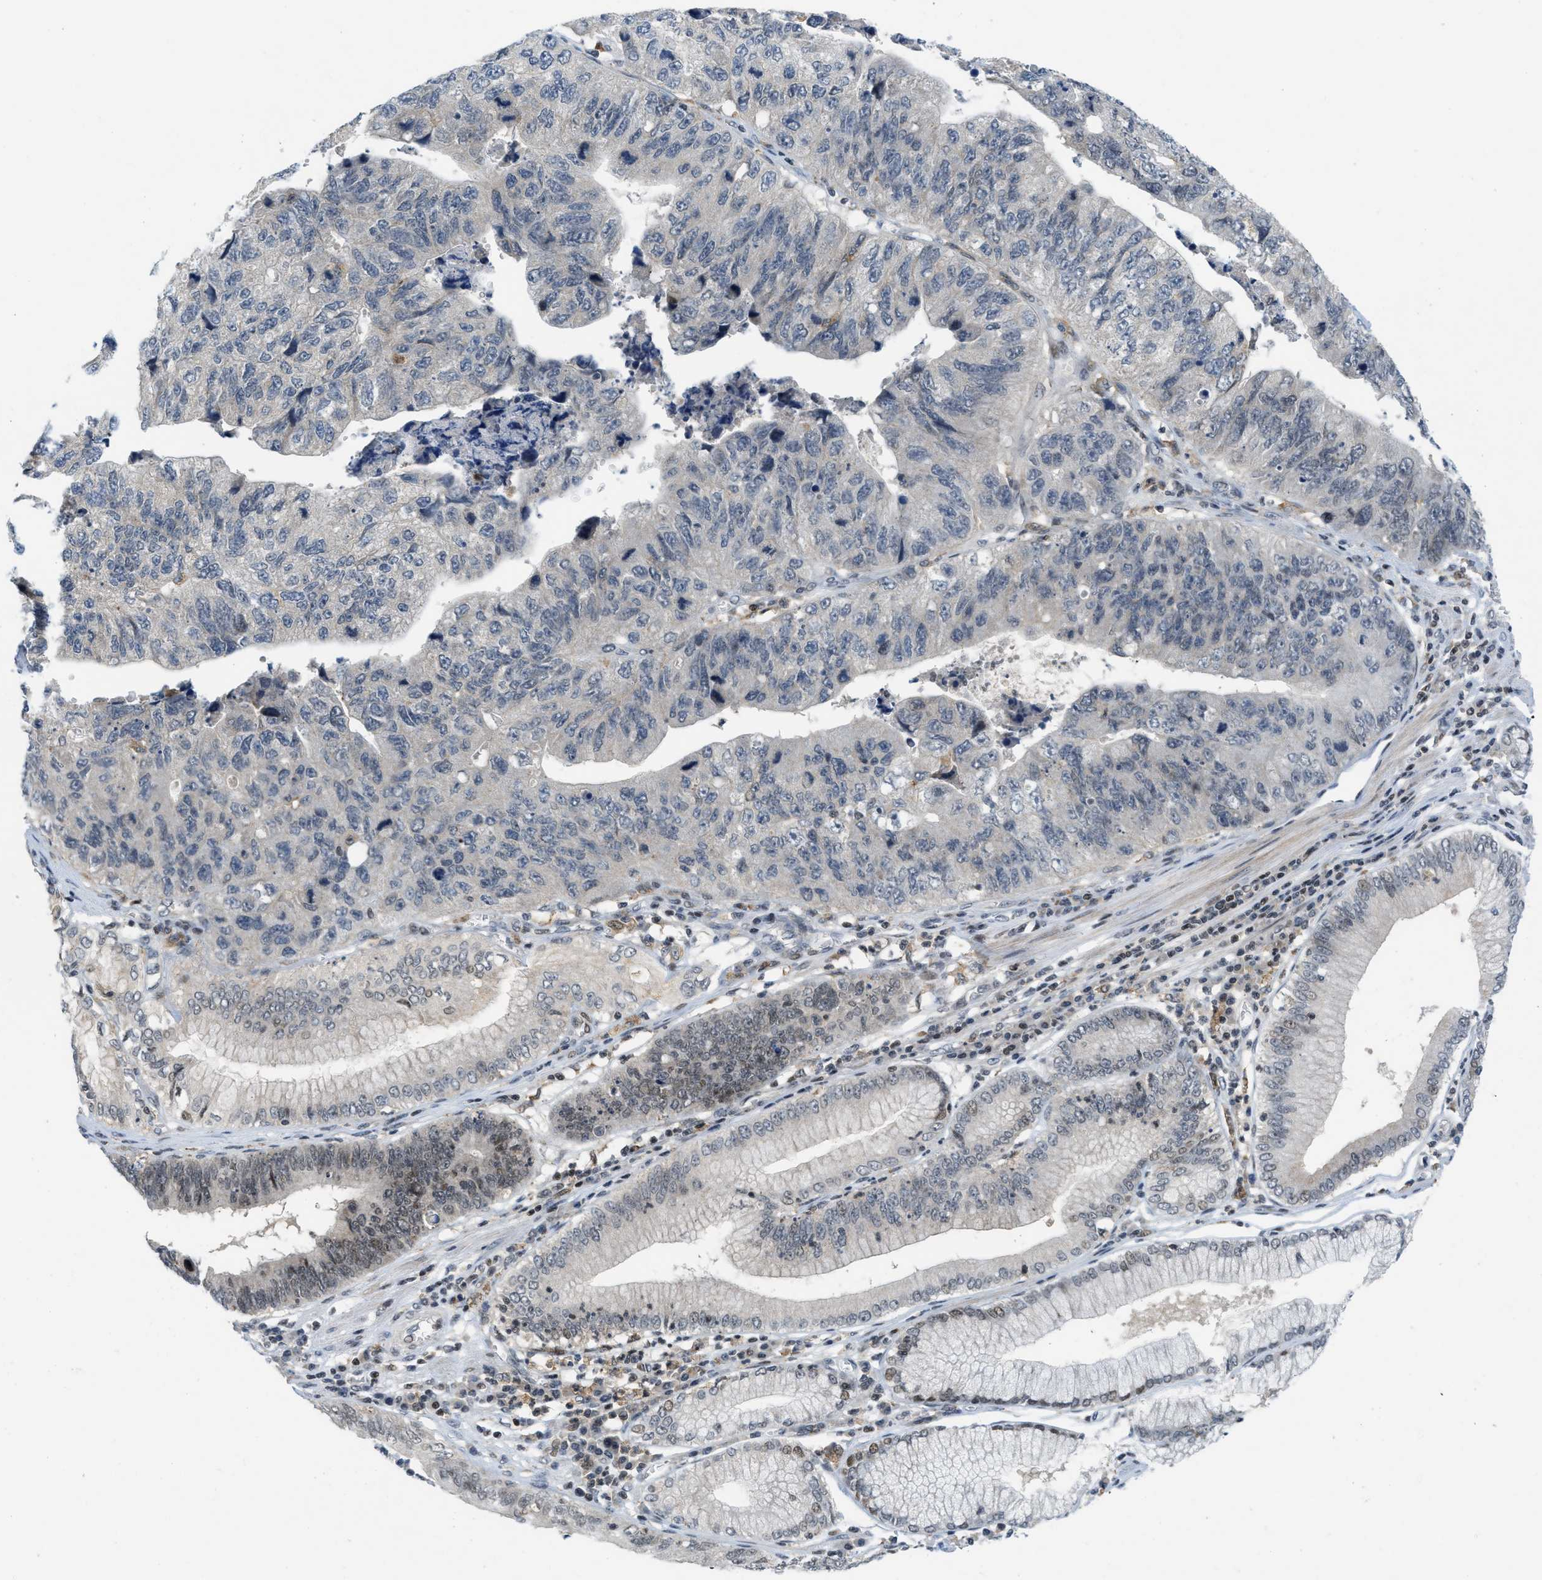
{"staining": {"intensity": "moderate", "quantity": "25%-75%", "location": "nuclear"}, "tissue": "stomach cancer", "cell_type": "Tumor cells", "image_type": "cancer", "snomed": [{"axis": "morphology", "description": "Adenocarcinoma, NOS"}, {"axis": "topography", "description": "Stomach"}], "caption": "IHC image of neoplastic tissue: human stomach cancer (adenocarcinoma) stained using immunohistochemistry demonstrates medium levels of moderate protein expression localized specifically in the nuclear of tumor cells, appearing as a nuclear brown color.", "gene": "ING1", "patient": {"sex": "male", "age": 59}}